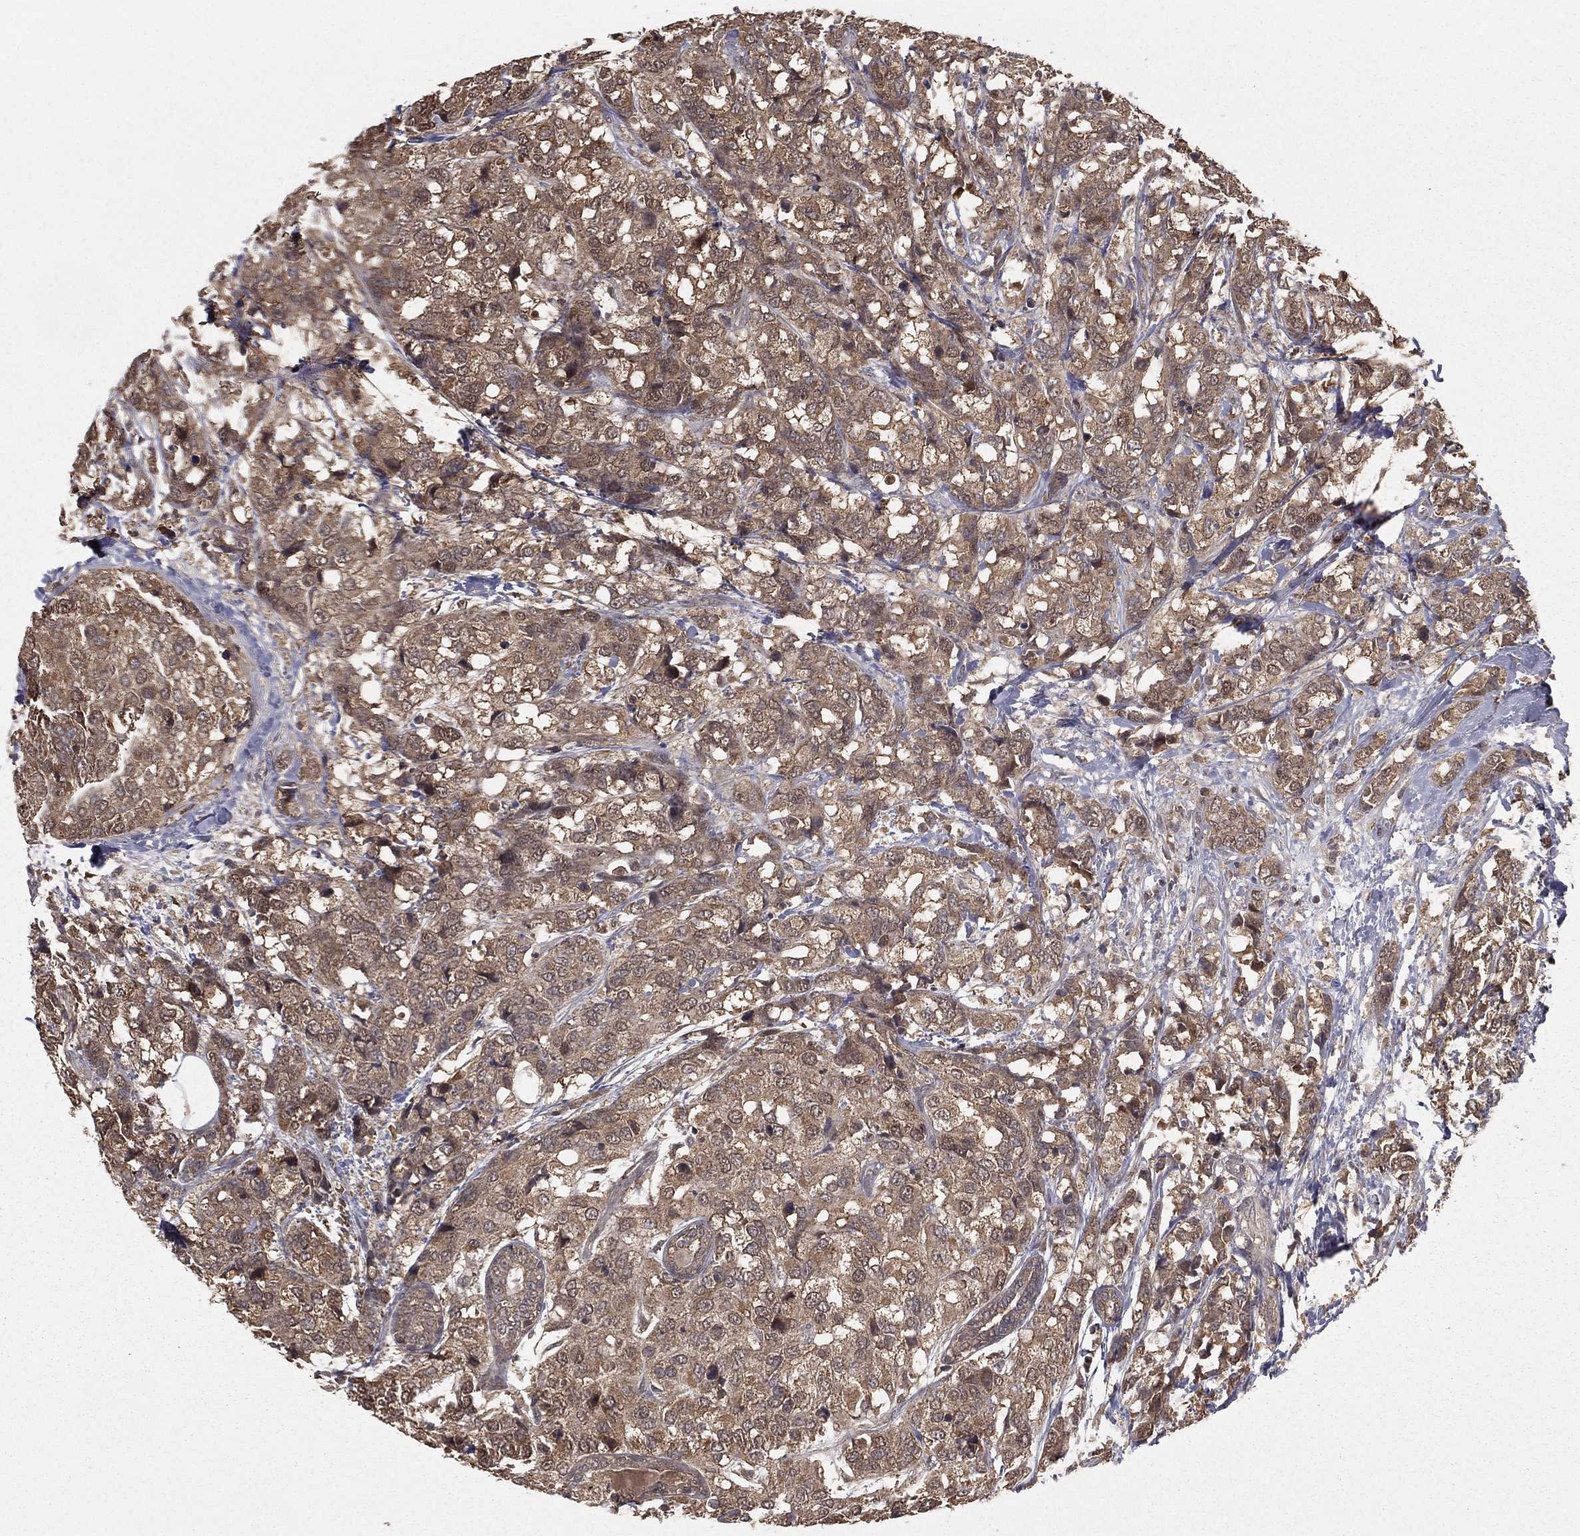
{"staining": {"intensity": "weak", "quantity": ">75%", "location": "cytoplasmic/membranous"}, "tissue": "breast cancer", "cell_type": "Tumor cells", "image_type": "cancer", "snomed": [{"axis": "morphology", "description": "Lobular carcinoma"}, {"axis": "topography", "description": "Breast"}], "caption": "Weak cytoplasmic/membranous protein expression is present in about >75% of tumor cells in breast cancer (lobular carcinoma).", "gene": "ZDHHC15", "patient": {"sex": "female", "age": 59}}